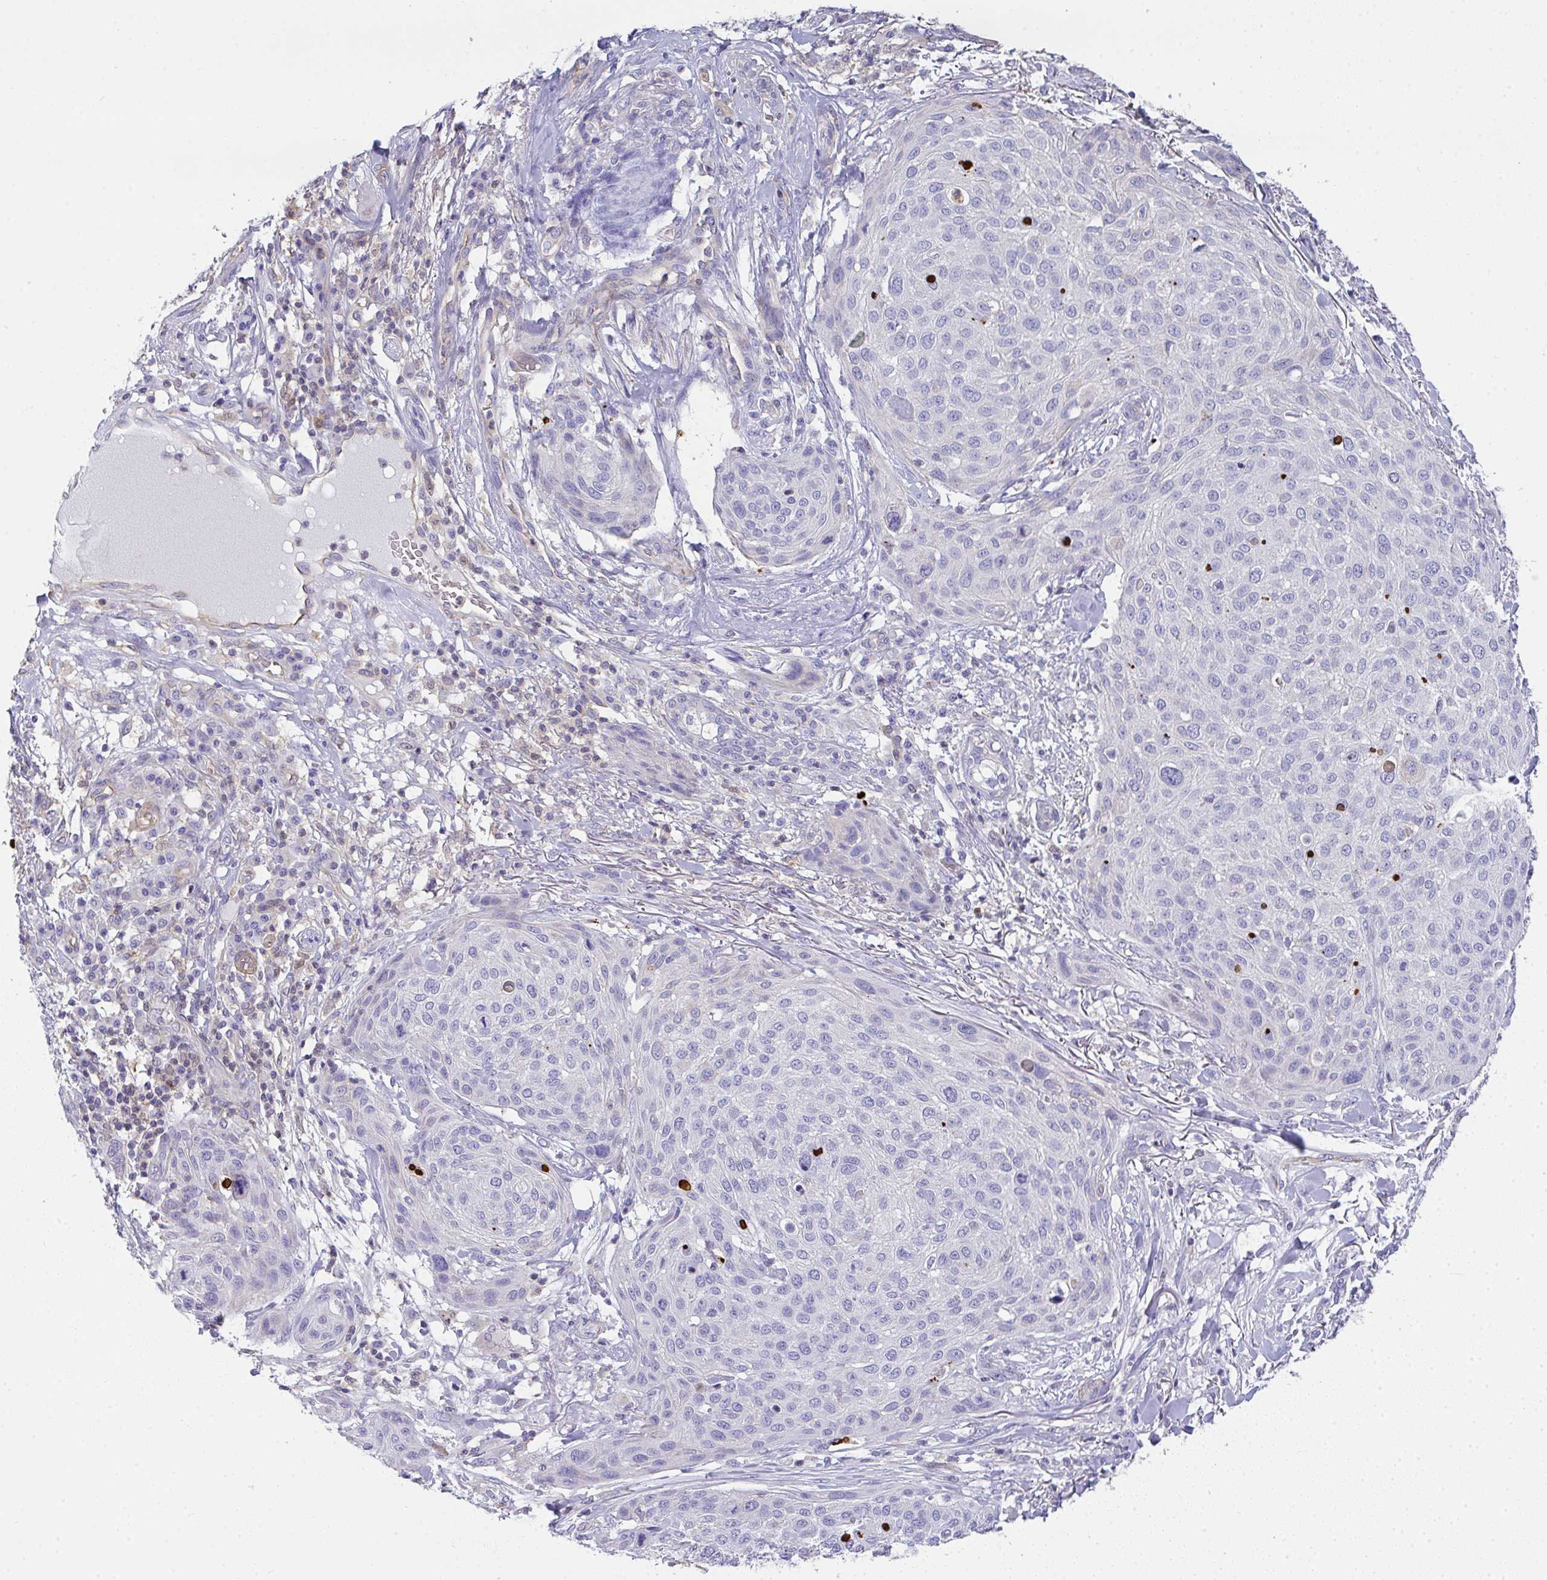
{"staining": {"intensity": "negative", "quantity": "none", "location": "none"}, "tissue": "skin cancer", "cell_type": "Tumor cells", "image_type": "cancer", "snomed": [{"axis": "morphology", "description": "Squamous cell carcinoma, NOS"}, {"axis": "topography", "description": "Skin"}], "caption": "Squamous cell carcinoma (skin) was stained to show a protein in brown. There is no significant expression in tumor cells.", "gene": "TNFAIP8", "patient": {"sex": "female", "age": 87}}